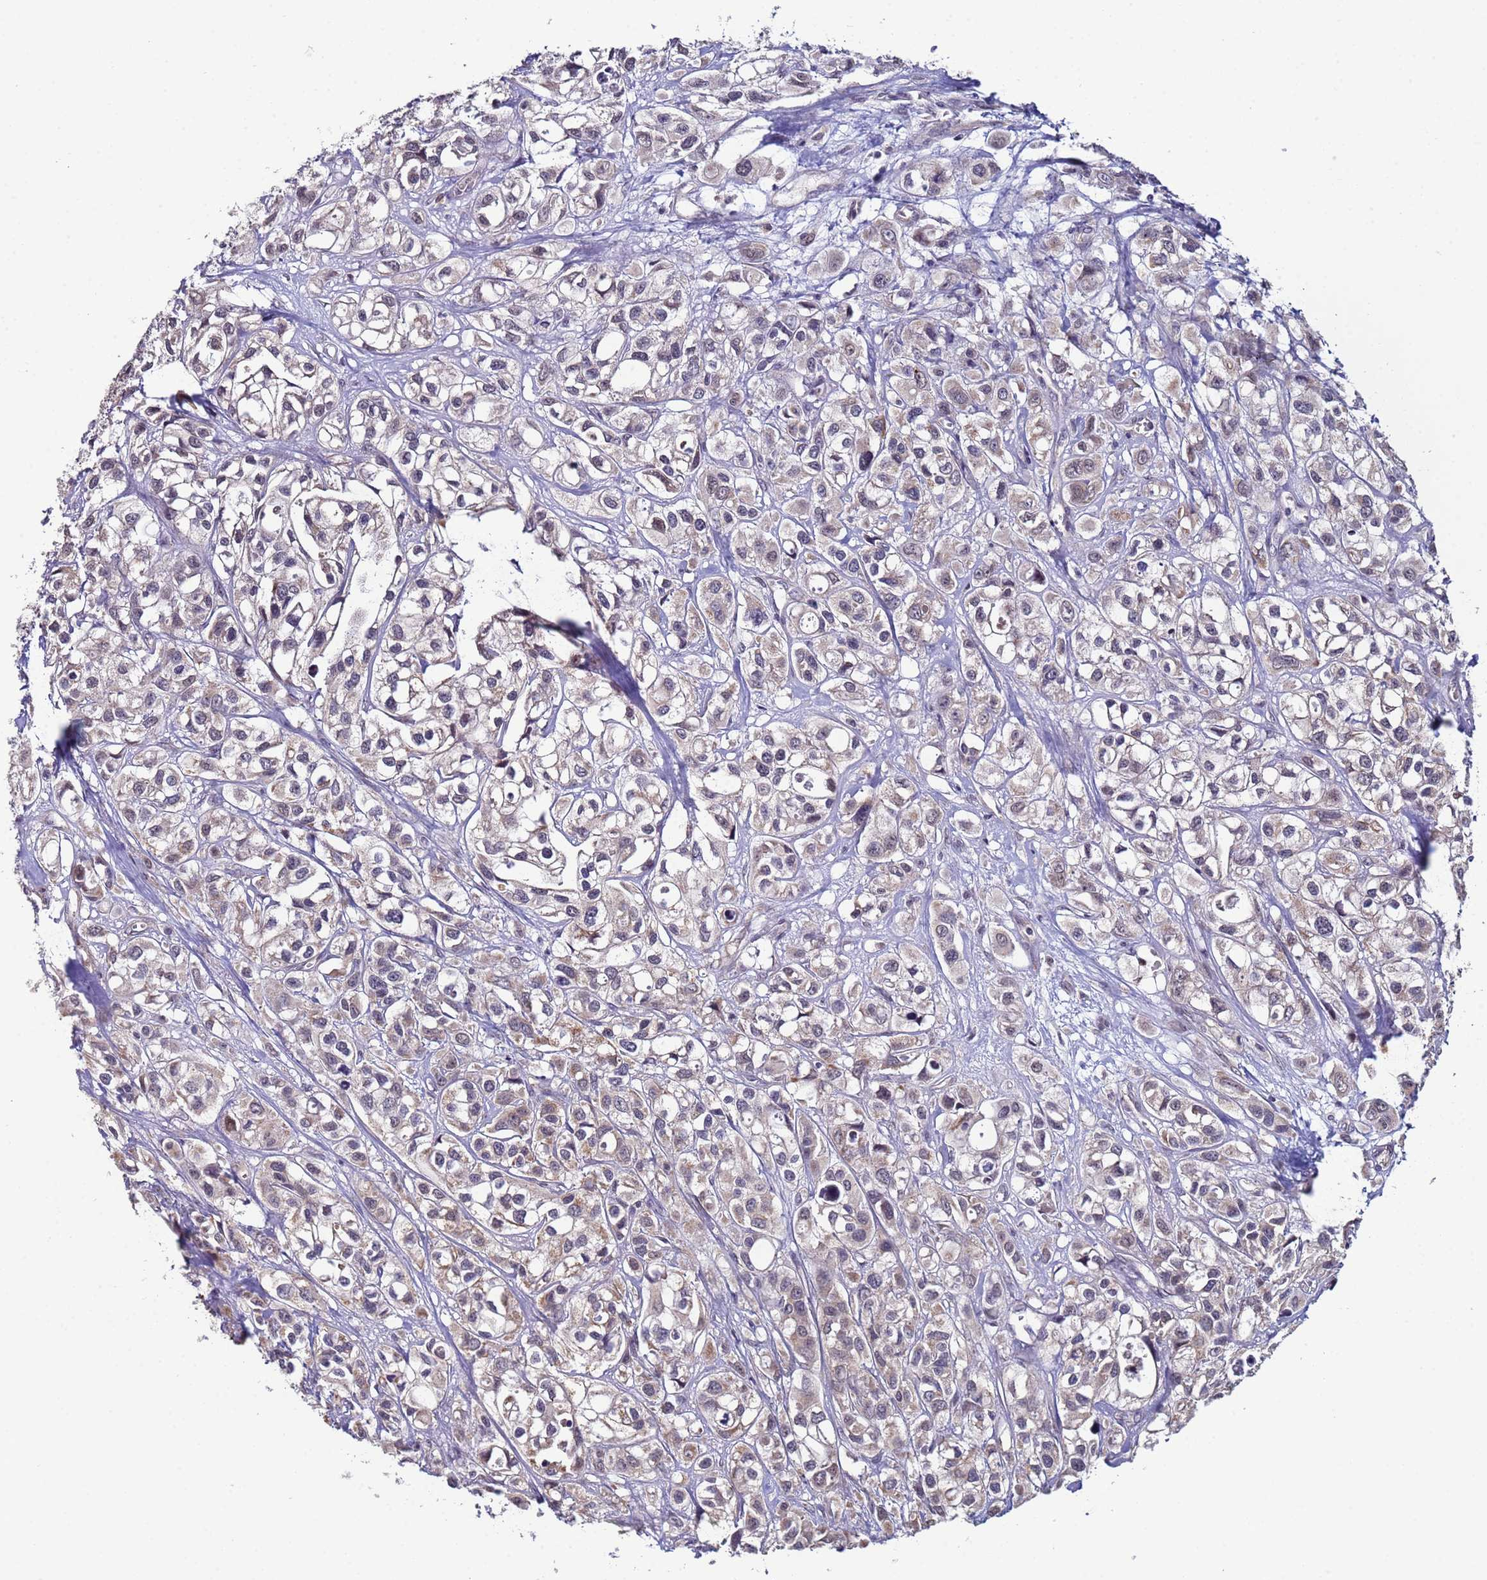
{"staining": {"intensity": "weak", "quantity": "25%-75%", "location": "cytoplasmic/membranous,nuclear"}, "tissue": "urothelial cancer", "cell_type": "Tumor cells", "image_type": "cancer", "snomed": [{"axis": "morphology", "description": "Urothelial carcinoma, High grade"}, {"axis": "topography", "description": "Urinary bladder"}], "caption": "Human high-grade urothelial carcinoma stained with a protein marker displays weak staining in tumor cells.", "gene": "CLHC1", "patient": {"sex": "male", "age": 67}}